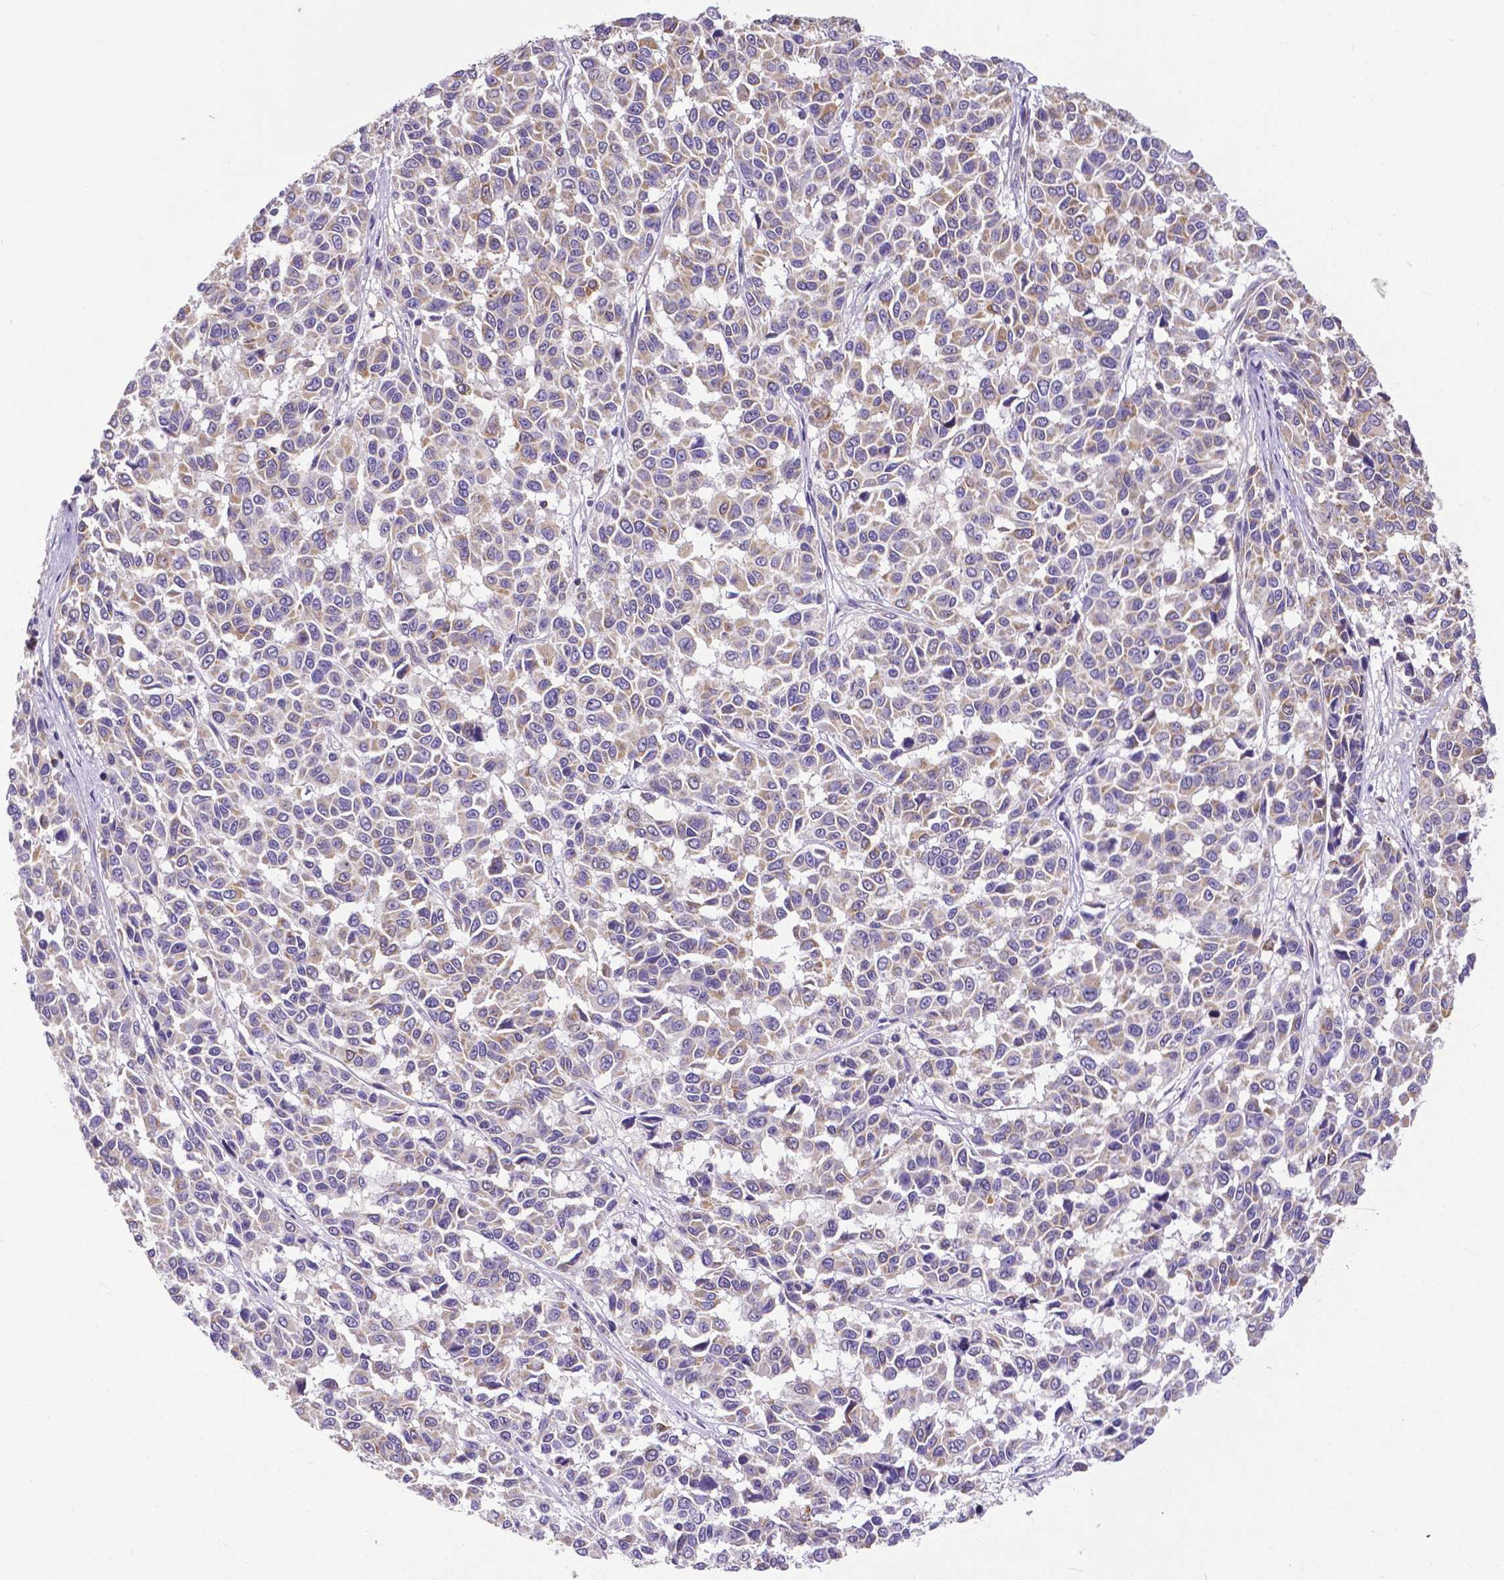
{"staining": {"intensity": "weak", "quantity": "25%-75%", "location": "cytoplasmic/membranous"}, "tissue": "melanoma", "cell_type": "Tumor cells", "image_type": "cancer", "snomed": [{"axis": "morphology", "description": "Malignant melanoma, NOS"}, {"axis": "topography", "description": "Skin"}], "caption": "Approximately 25%-75% of tumor cells in human malignant melanoma exhibit weak cytoplasmic/membranous protein expression as visualized by brown immunohistochemical staining.", "gene": "MCL1", "patient": {"sex": "female", "age": 66}}